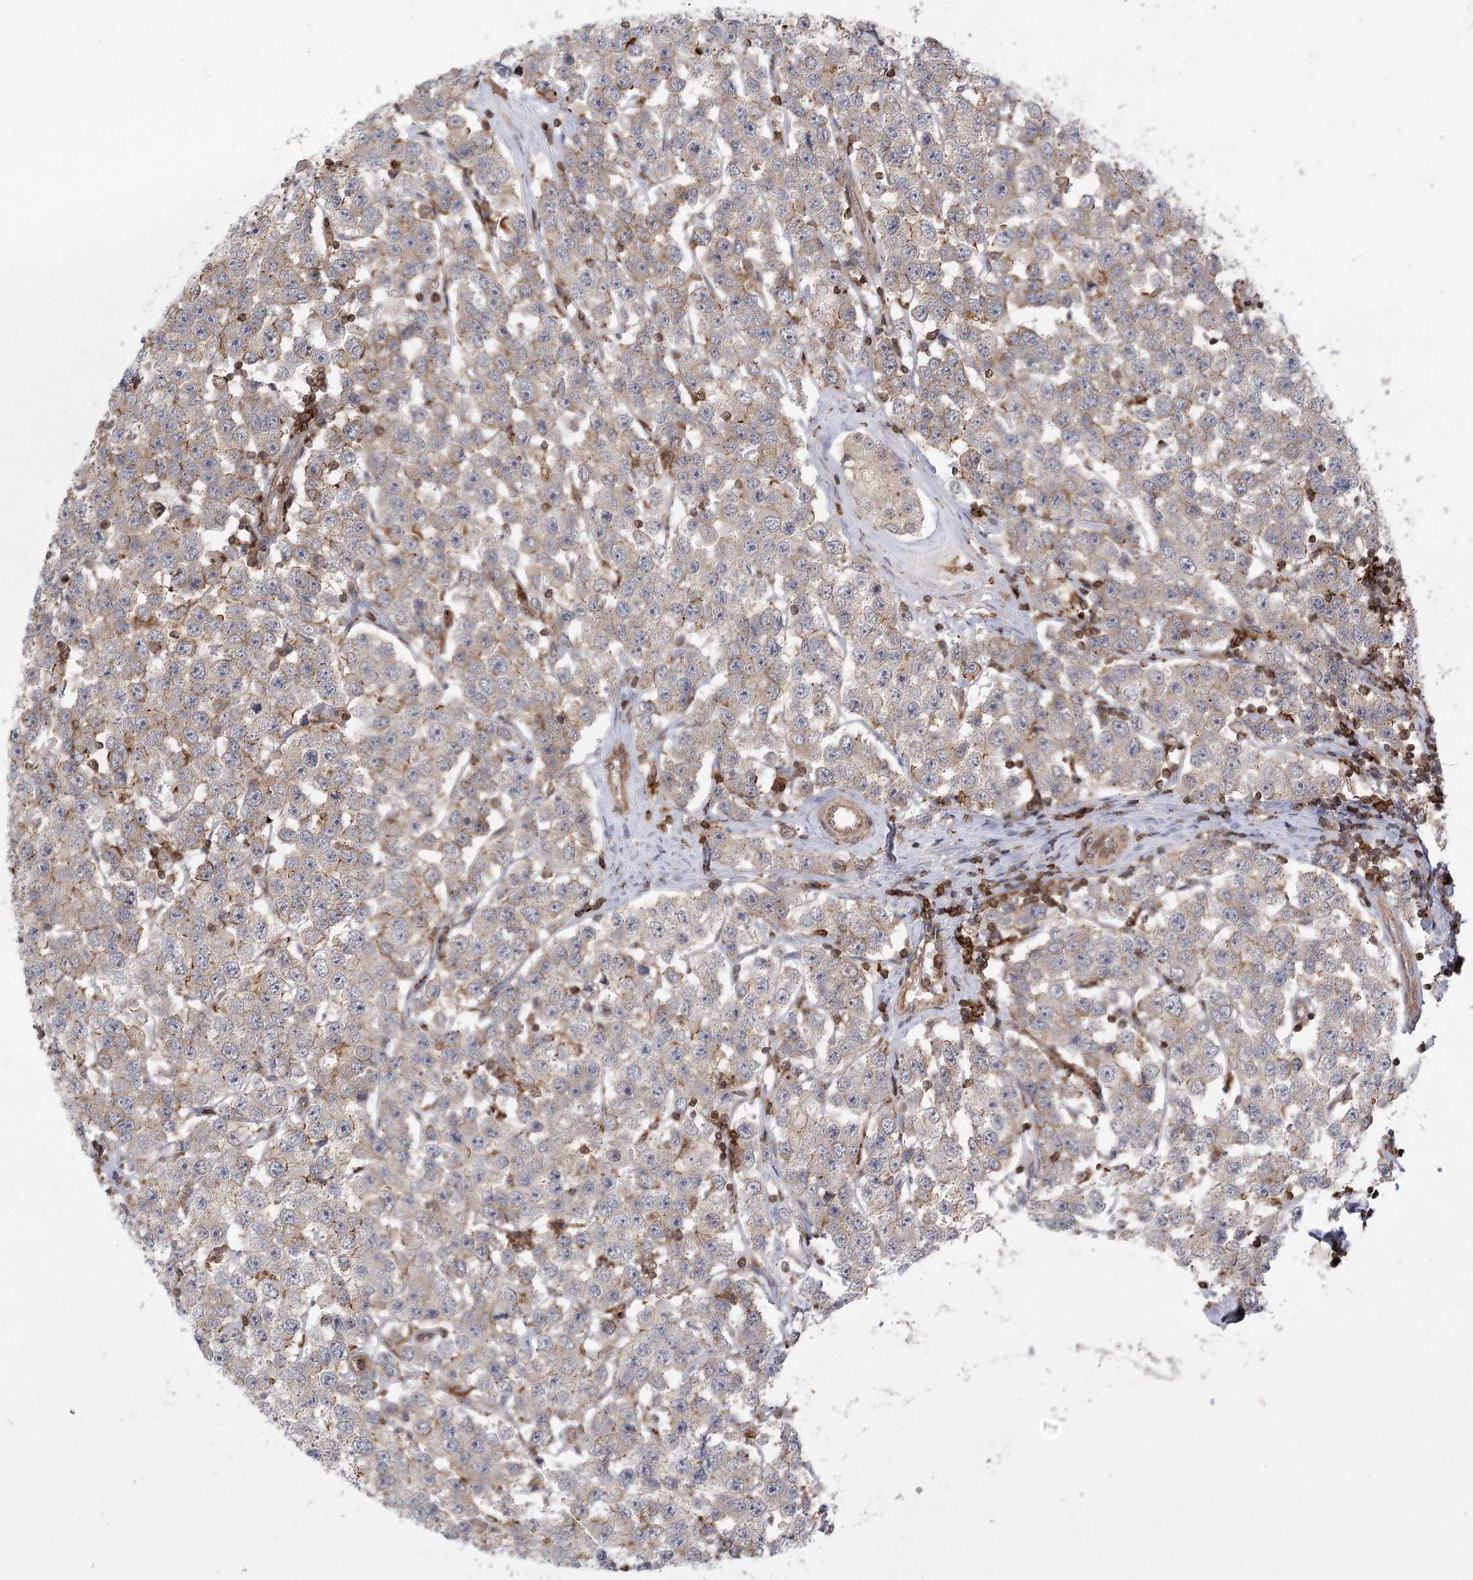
{"staining": {"intensity": "weak", "quantity": ">75%", "location": "cytoplasmic/membranous"}, "tissue": "testis cancer", "cell_type": "Tumor cells", "image_type": "cancer", "snomed": [{"axis": "morphology", "description": "Seminoma, NOS"}, {"axis": "topography", "description": "Testis"}], "caption": "Protein expression analysis of testis seminoma displays weak cytoplasmic/membranous positivity in about >75% of tumor cells. (DAB IHC with brightfield microscopy, high magnification).", "gene": "MEPE", "patient": {"sex": "male", "age": 28}}